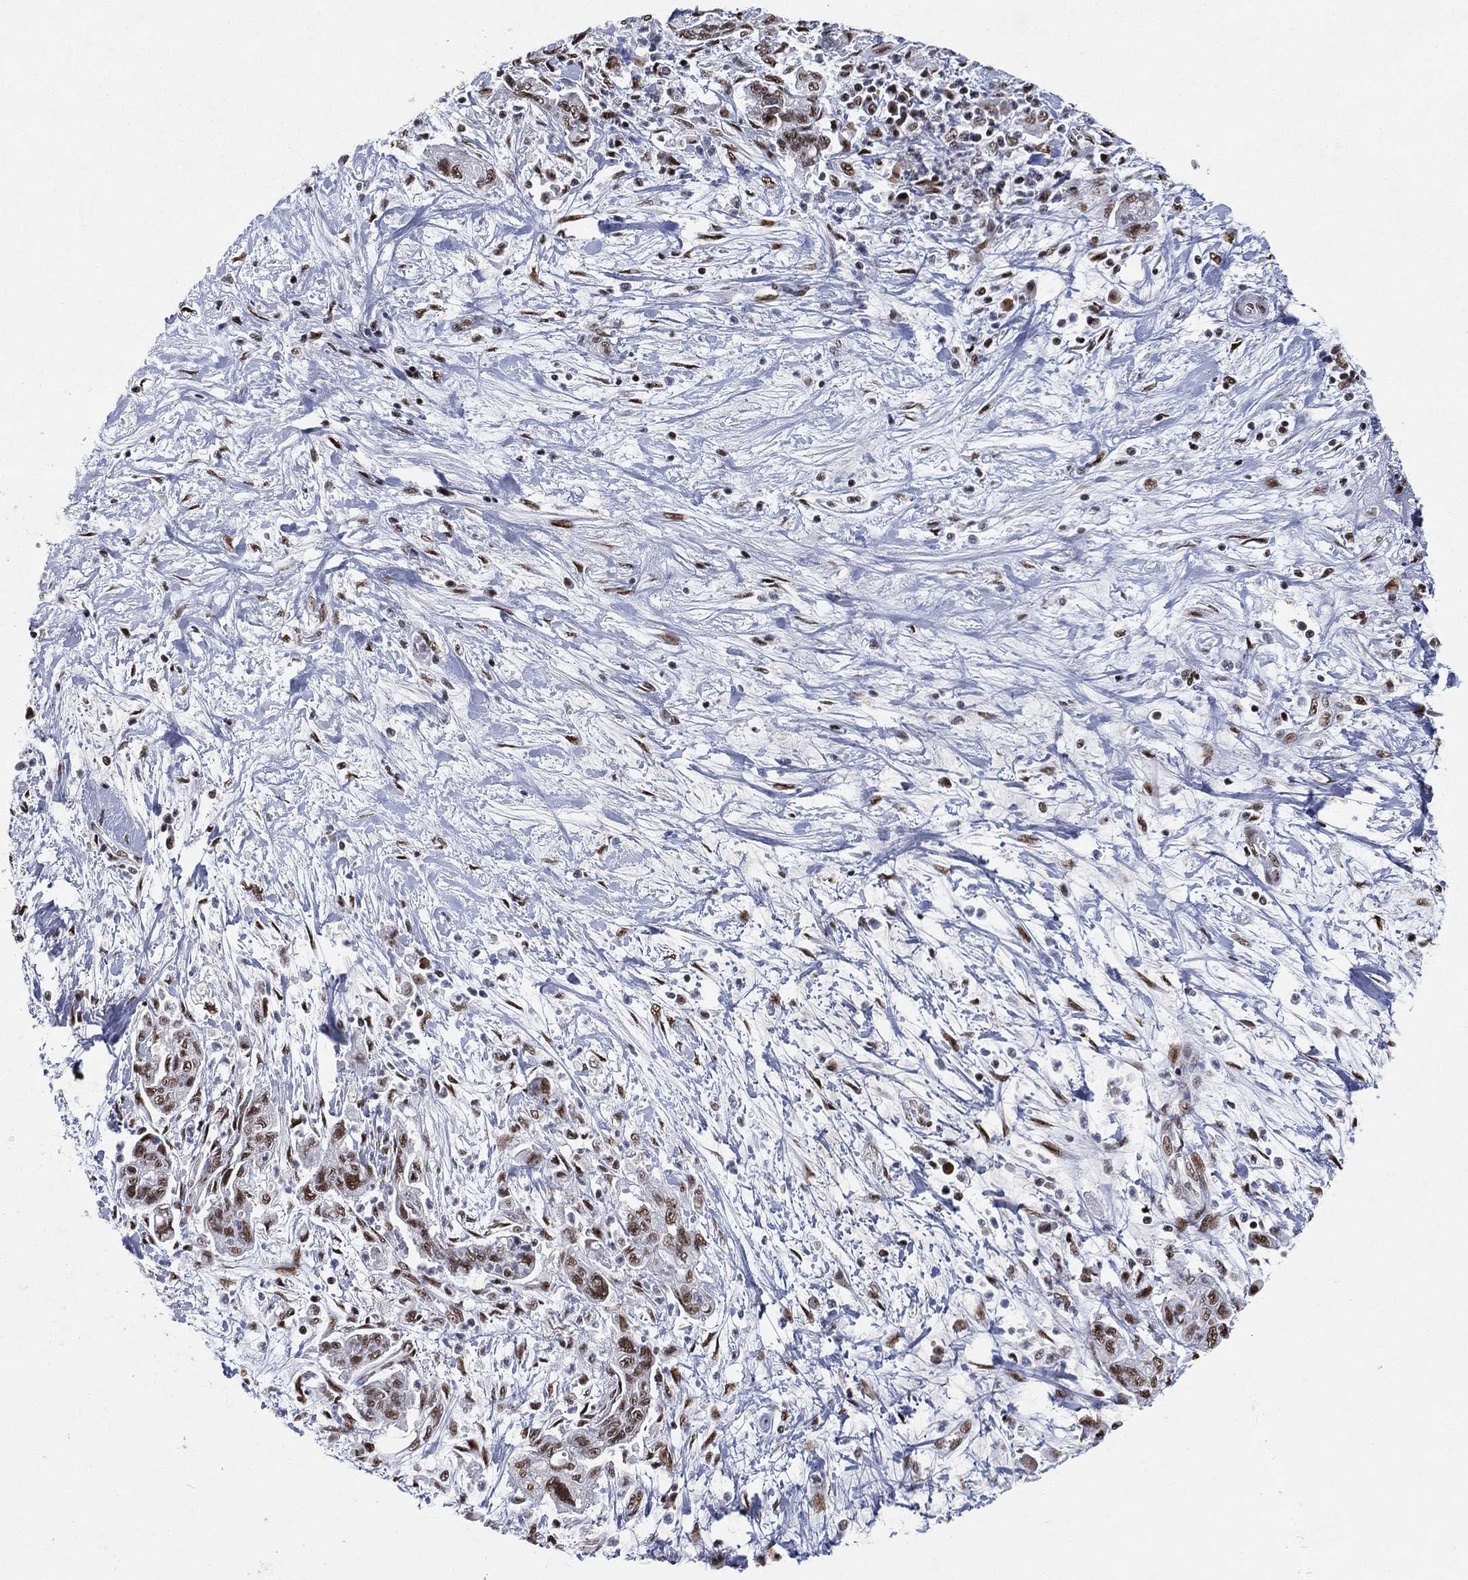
{"staining": {"intensity": "moderate", "quantity": ">75%", "location": "nuclear"}, "tissue": "pancreatic cancer", "cell_type": "Tumor cells", "image_type": "cancer", "snomed": [{"axis": "morphology", "description": "Adenocarcinoma, NOS"}, {"axis": "topography", "description": "Pancreas"}], "caption": "Brown immunohistochemical staining in adenocarcinoma (pancreatic) displays moderate nuclear staining in about >75% of tumor cells.", "gene": "DDX27", "patient": {"sex": "female", "age": 73}}